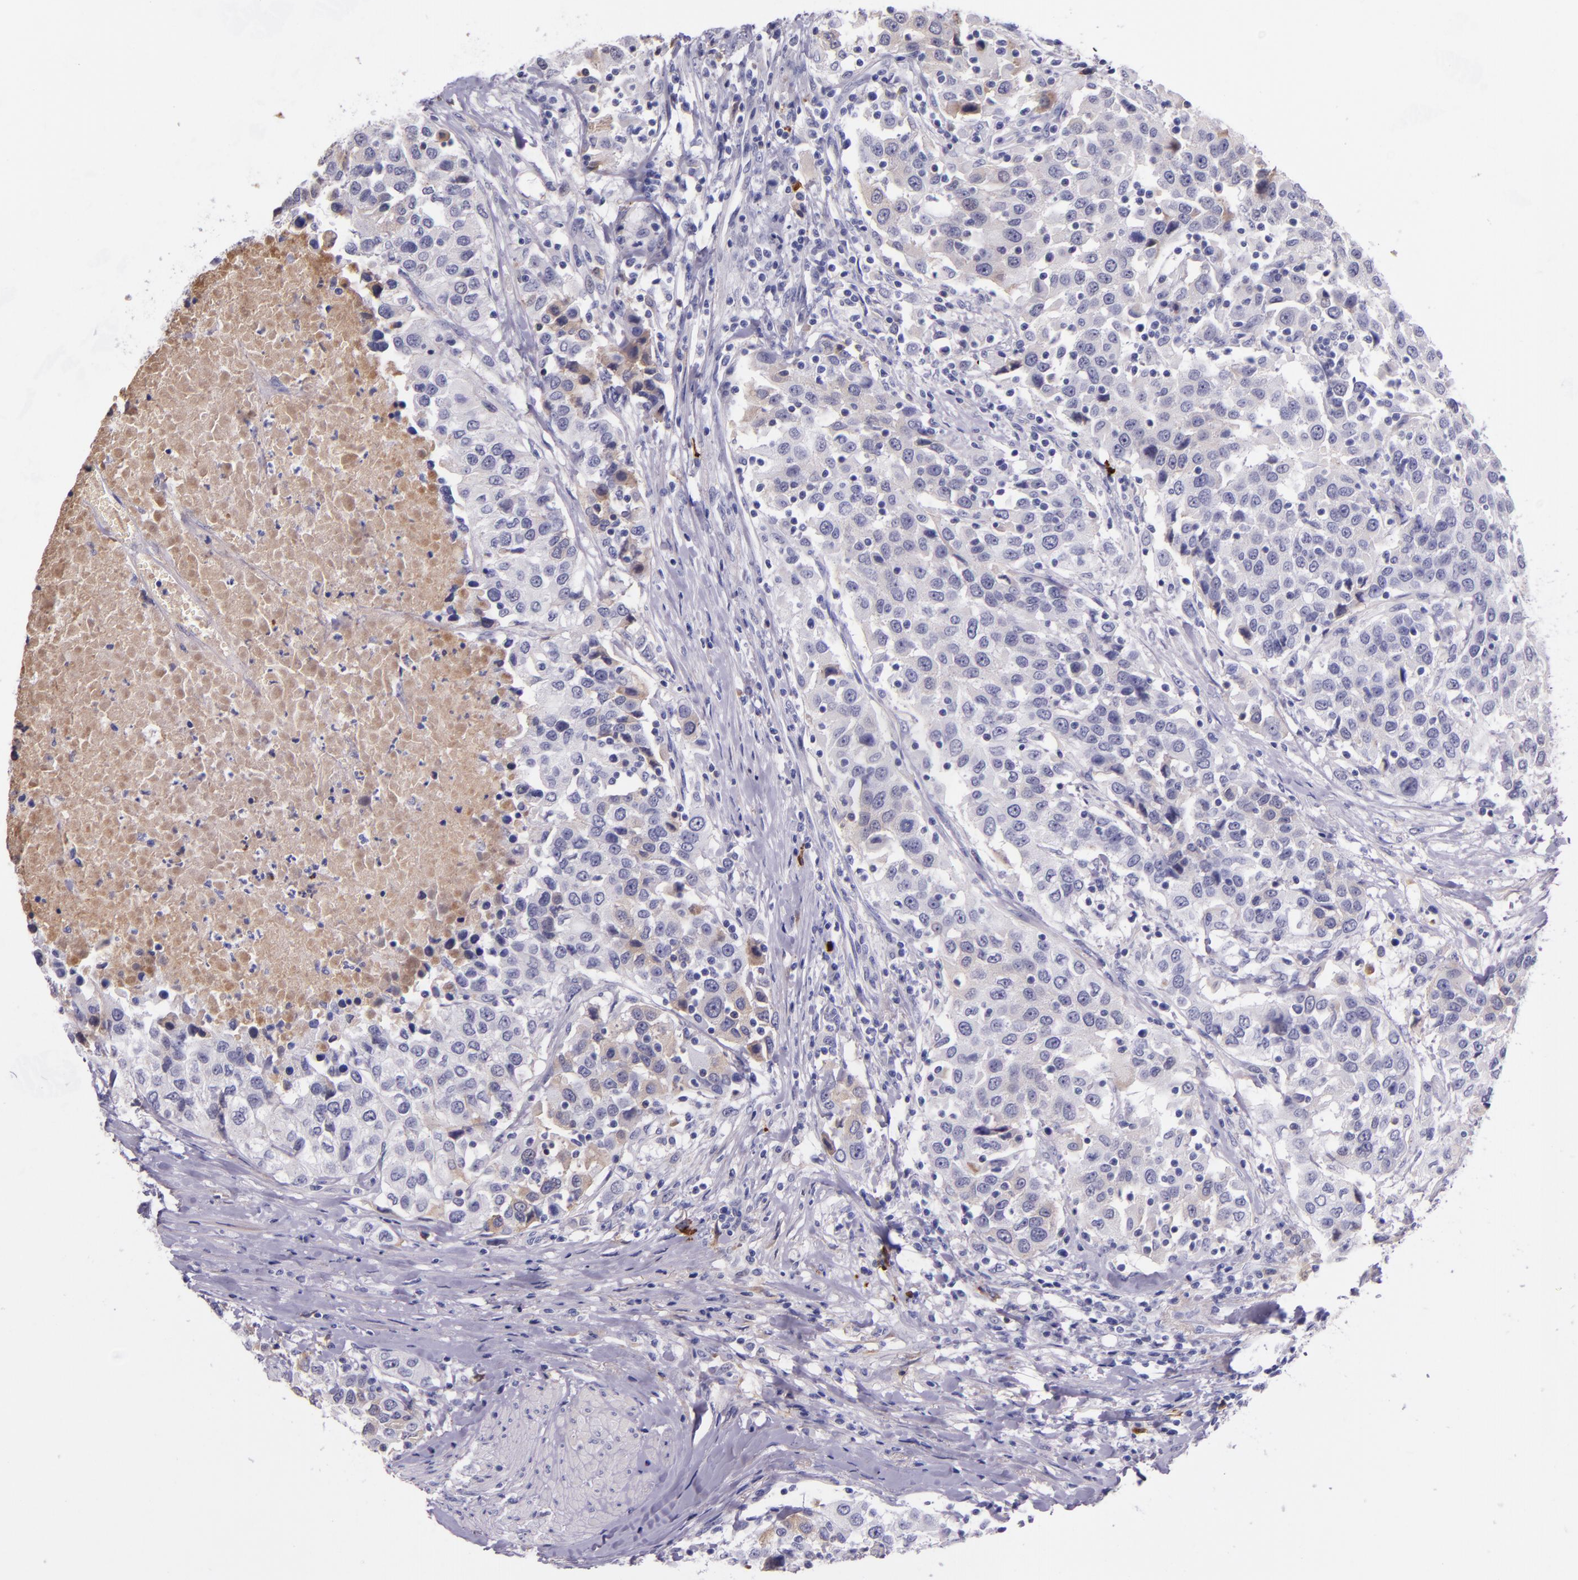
{"staining": {"intensity": "negative", "quantity": "none", "location": "none"}, "tissue": "urothelial cancer", "cell_type": "Tumor cells", "image_type": "cancer", "snomed": [{"axis": "morphology", "description": "Urothelial carcinoma, High grade"}, {"axis": "topography", "description": "Urinary bladder"}], "caption": "High magnification brightfield microscopy of urothelial cancer stained with DAB (3,3'-diaminobenzidine) (brown) and counterstained with hematoxylin (blue): tumor cells show no significant expression.", "gene": "KNG1", "patient": {"sex": "female", "age": 80}}